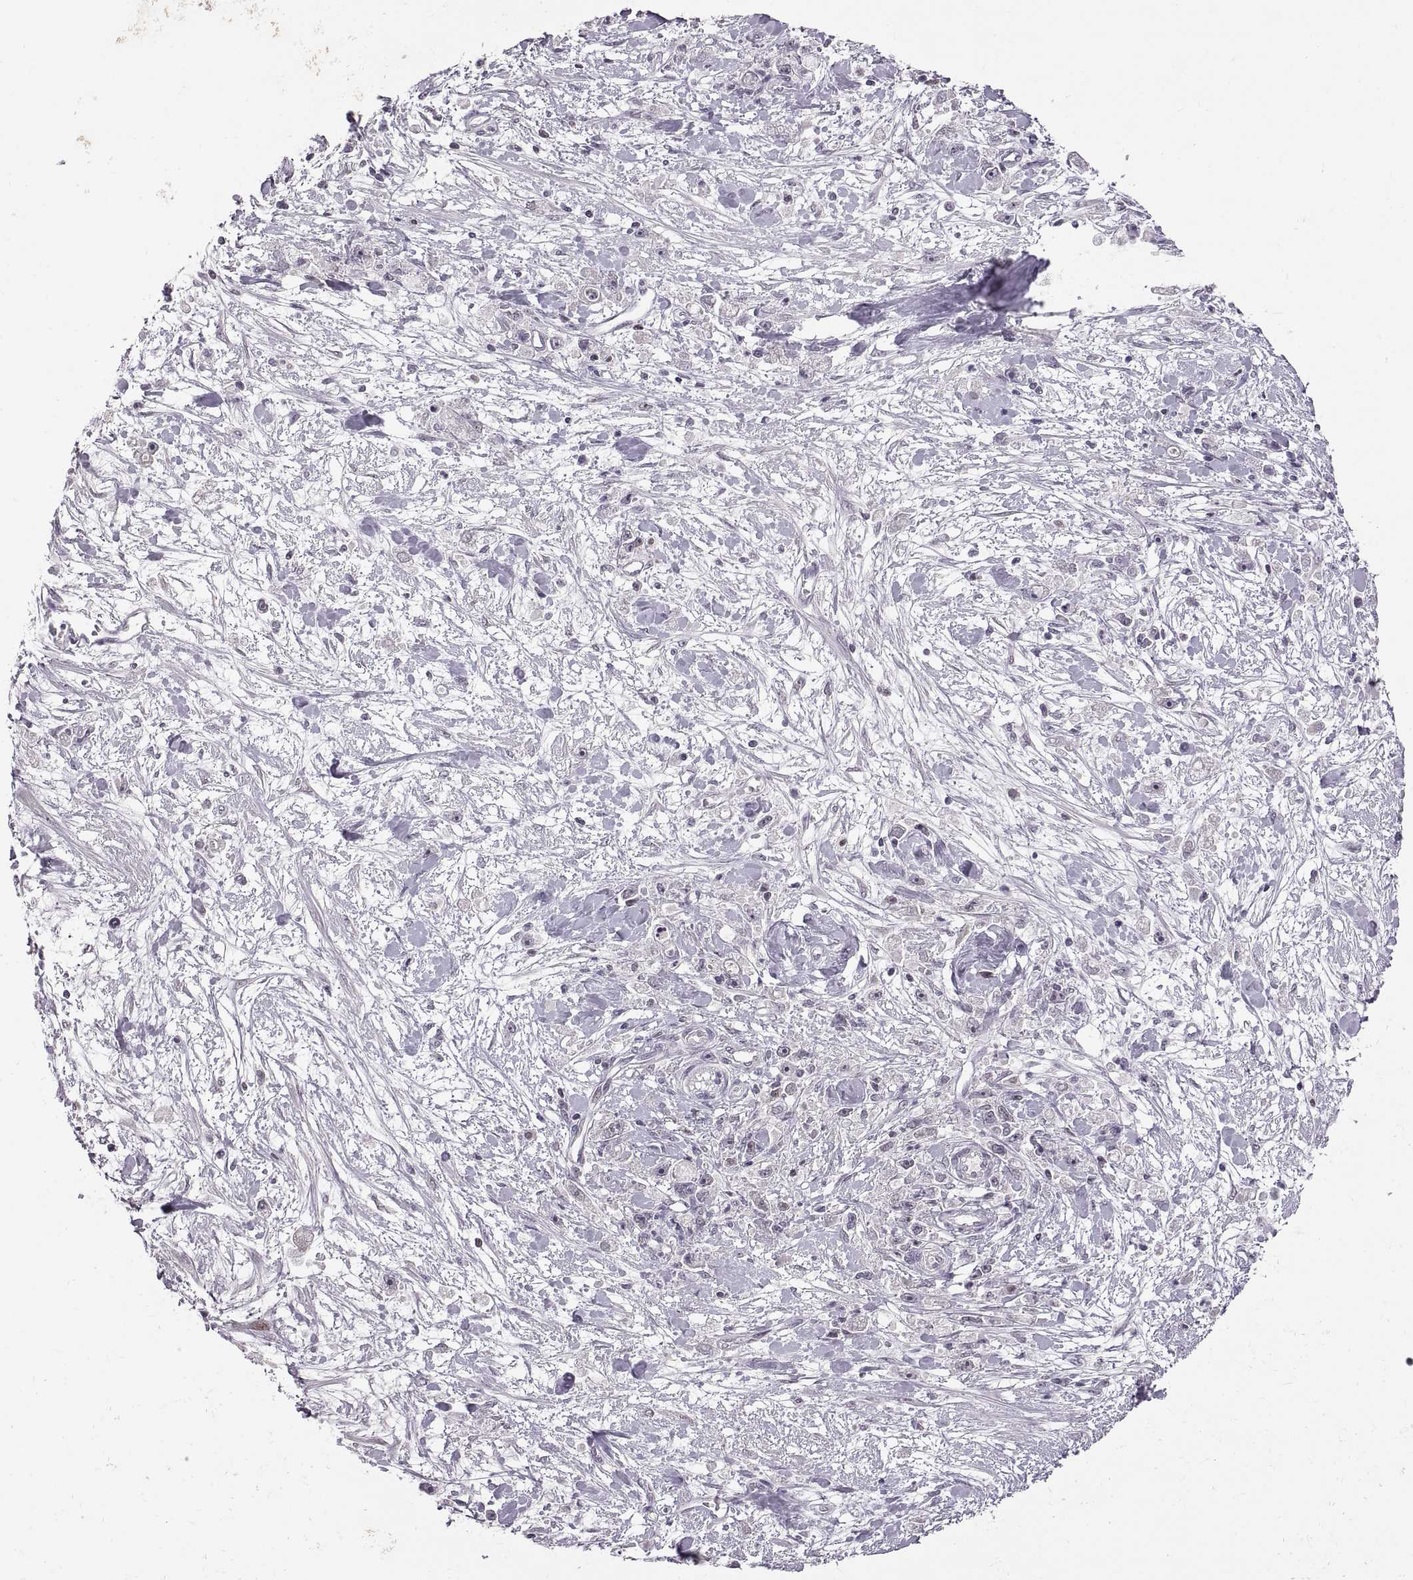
{"staining": {"intensity": "negative", "quantity": "none", "location": "none"}, "tissue": "stomach cancer", "cell_type": "Tumor cells", "image_type": "cancer", "snomed": [{"axis": "morphology", "description": "Adenocarcinoma, NOS"}, {"axis": "topography", "description": "Stomach"}], "caption": "A high-resolution photomicrograph shows immunohistochemistry (IHC) staining of stomach cancer (adenocarcinoma), which reveals no significant staining in tumor cells. Brightfield microscopy of immunohistochemistry (IHC) stained with DAB (brown) and hematoxylin (blue), captured at high magnification.", "gene": "NEK2", "patient": {"sex": "female", "age": 59}}